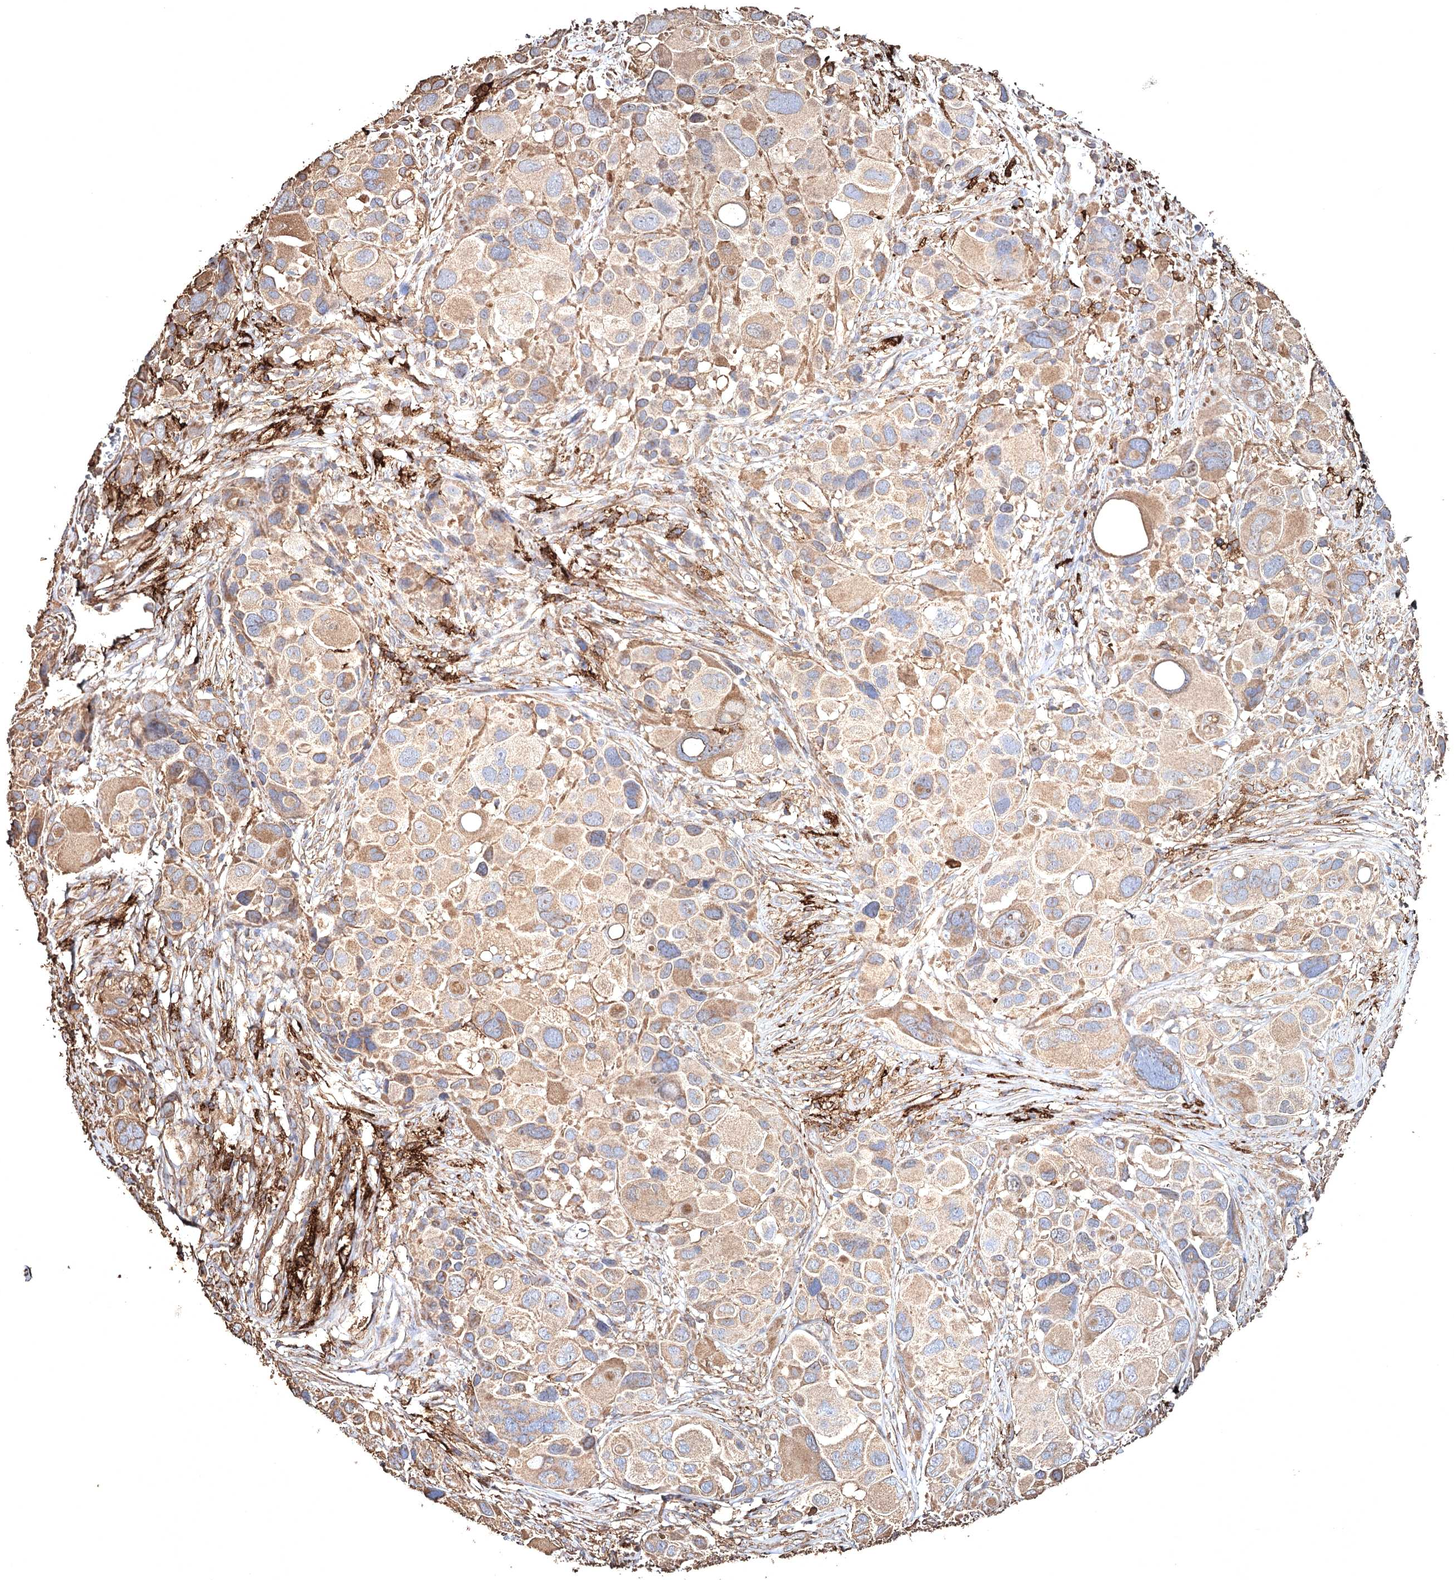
{"staining": {"intensity": "moderate", "quantity": "25%-75%", "location": "cytoplasmic/membranous"}, "tissue": "melanoma", "cell_type": "Tumor cells", "image_type": "cancer", "snomed": [{"axis": "morphology", "description": "Malignant melanoma, NOS"}, {"axis": "topography", "description": "Skin of trunk"}], "caption": "Tumor cells exhibit medium levels of moderate cytoplasmic/membranous expression in about 25%-75% of cells in melanoma.", "gene": "CLEC4M", "patient": {"sex": "male", "age": 71}}